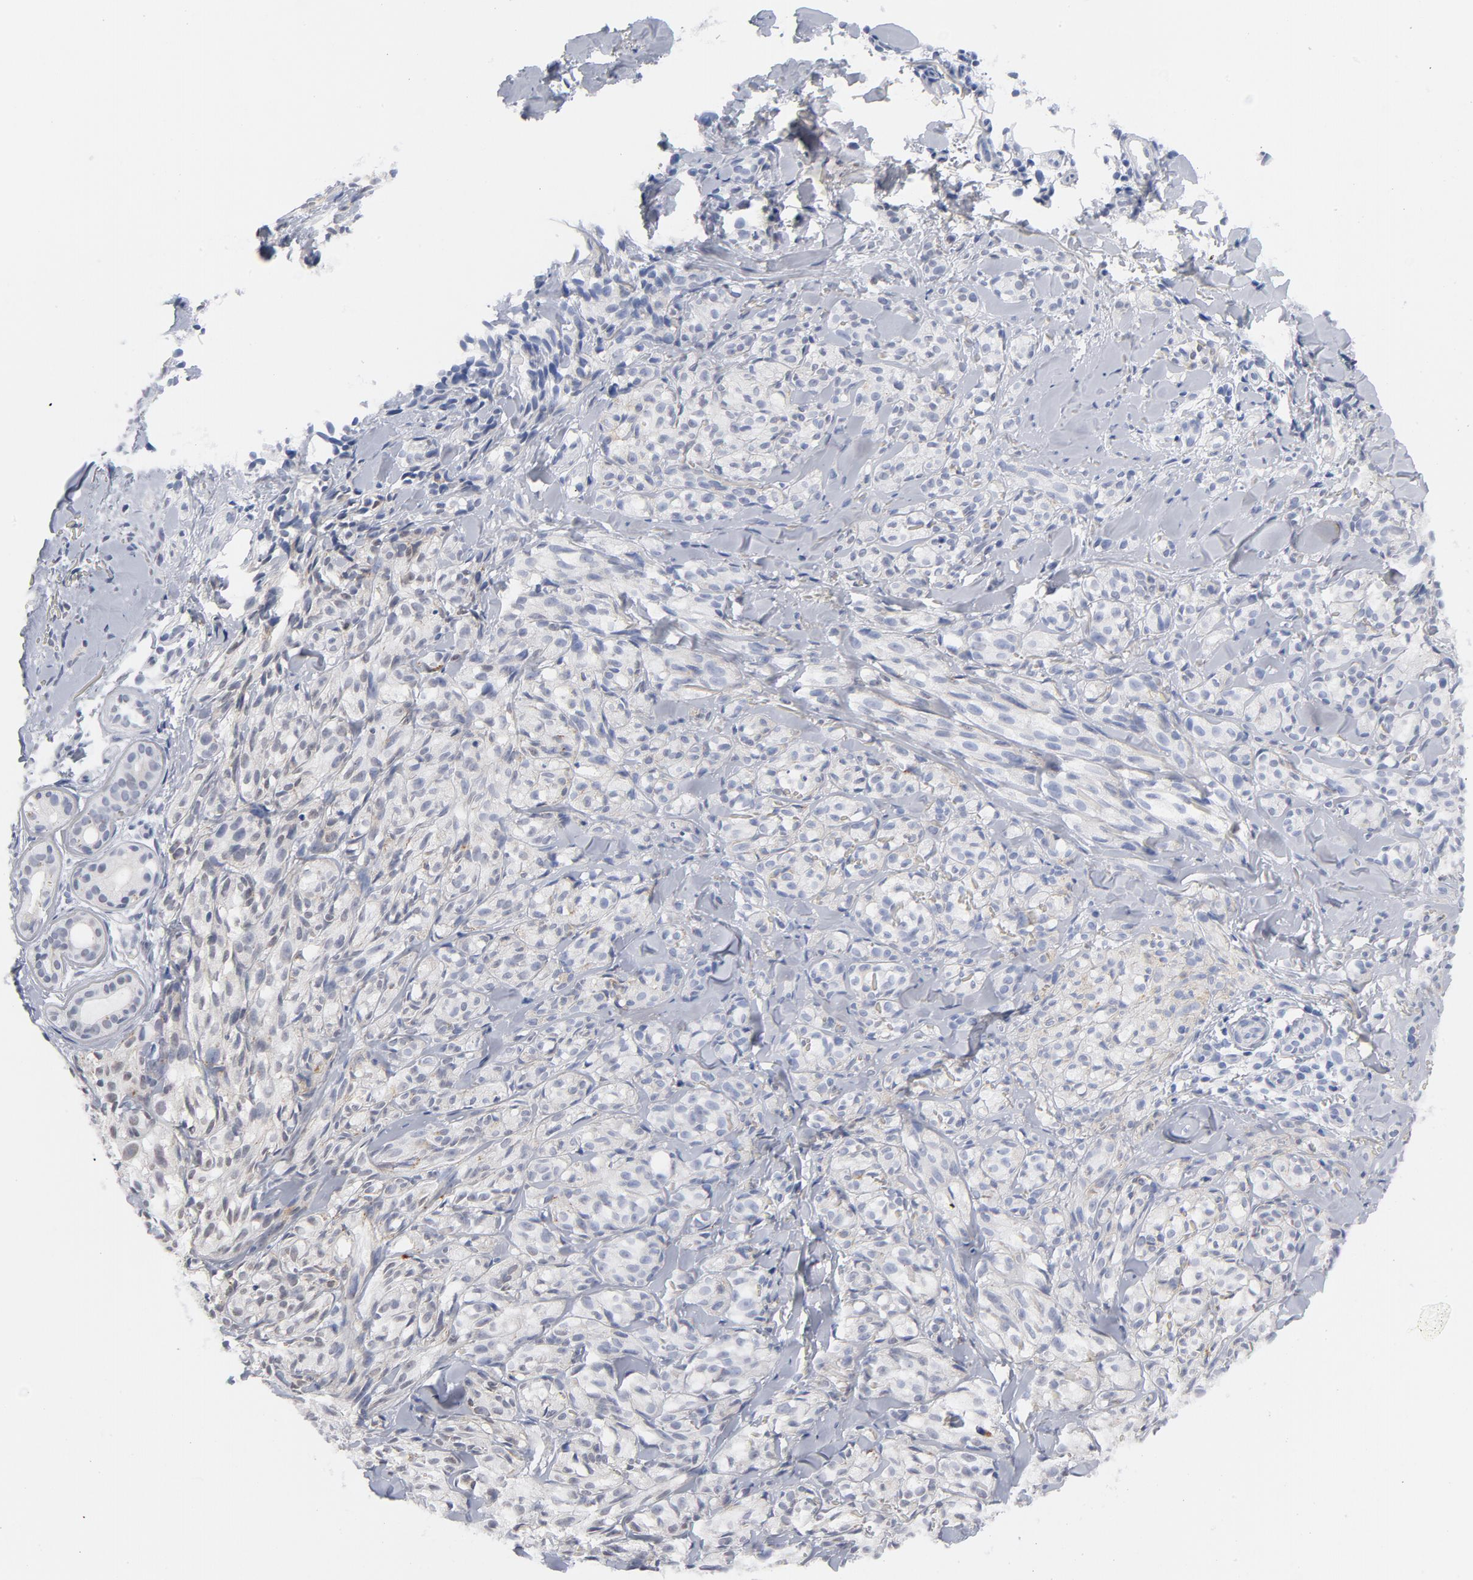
{"staining": {"intensity": "negative", "quantity": "none", "location": "none"}, "tissue": "melanoma", "cell_type": "Tumor cells", "image_type": "cancer", "snomed": [{"axis": "morphology", "description": "Malignant melanoma, Metastatic site"}, {"axis": "topography", "description": "Skin"}], "caption": "This is an IHC photomicrograph of malignant melanoma (metastatic site). There is no positivity in tumor cells.", "gene": "BAP1", "patient": {"sex": "female", "age": 66}}